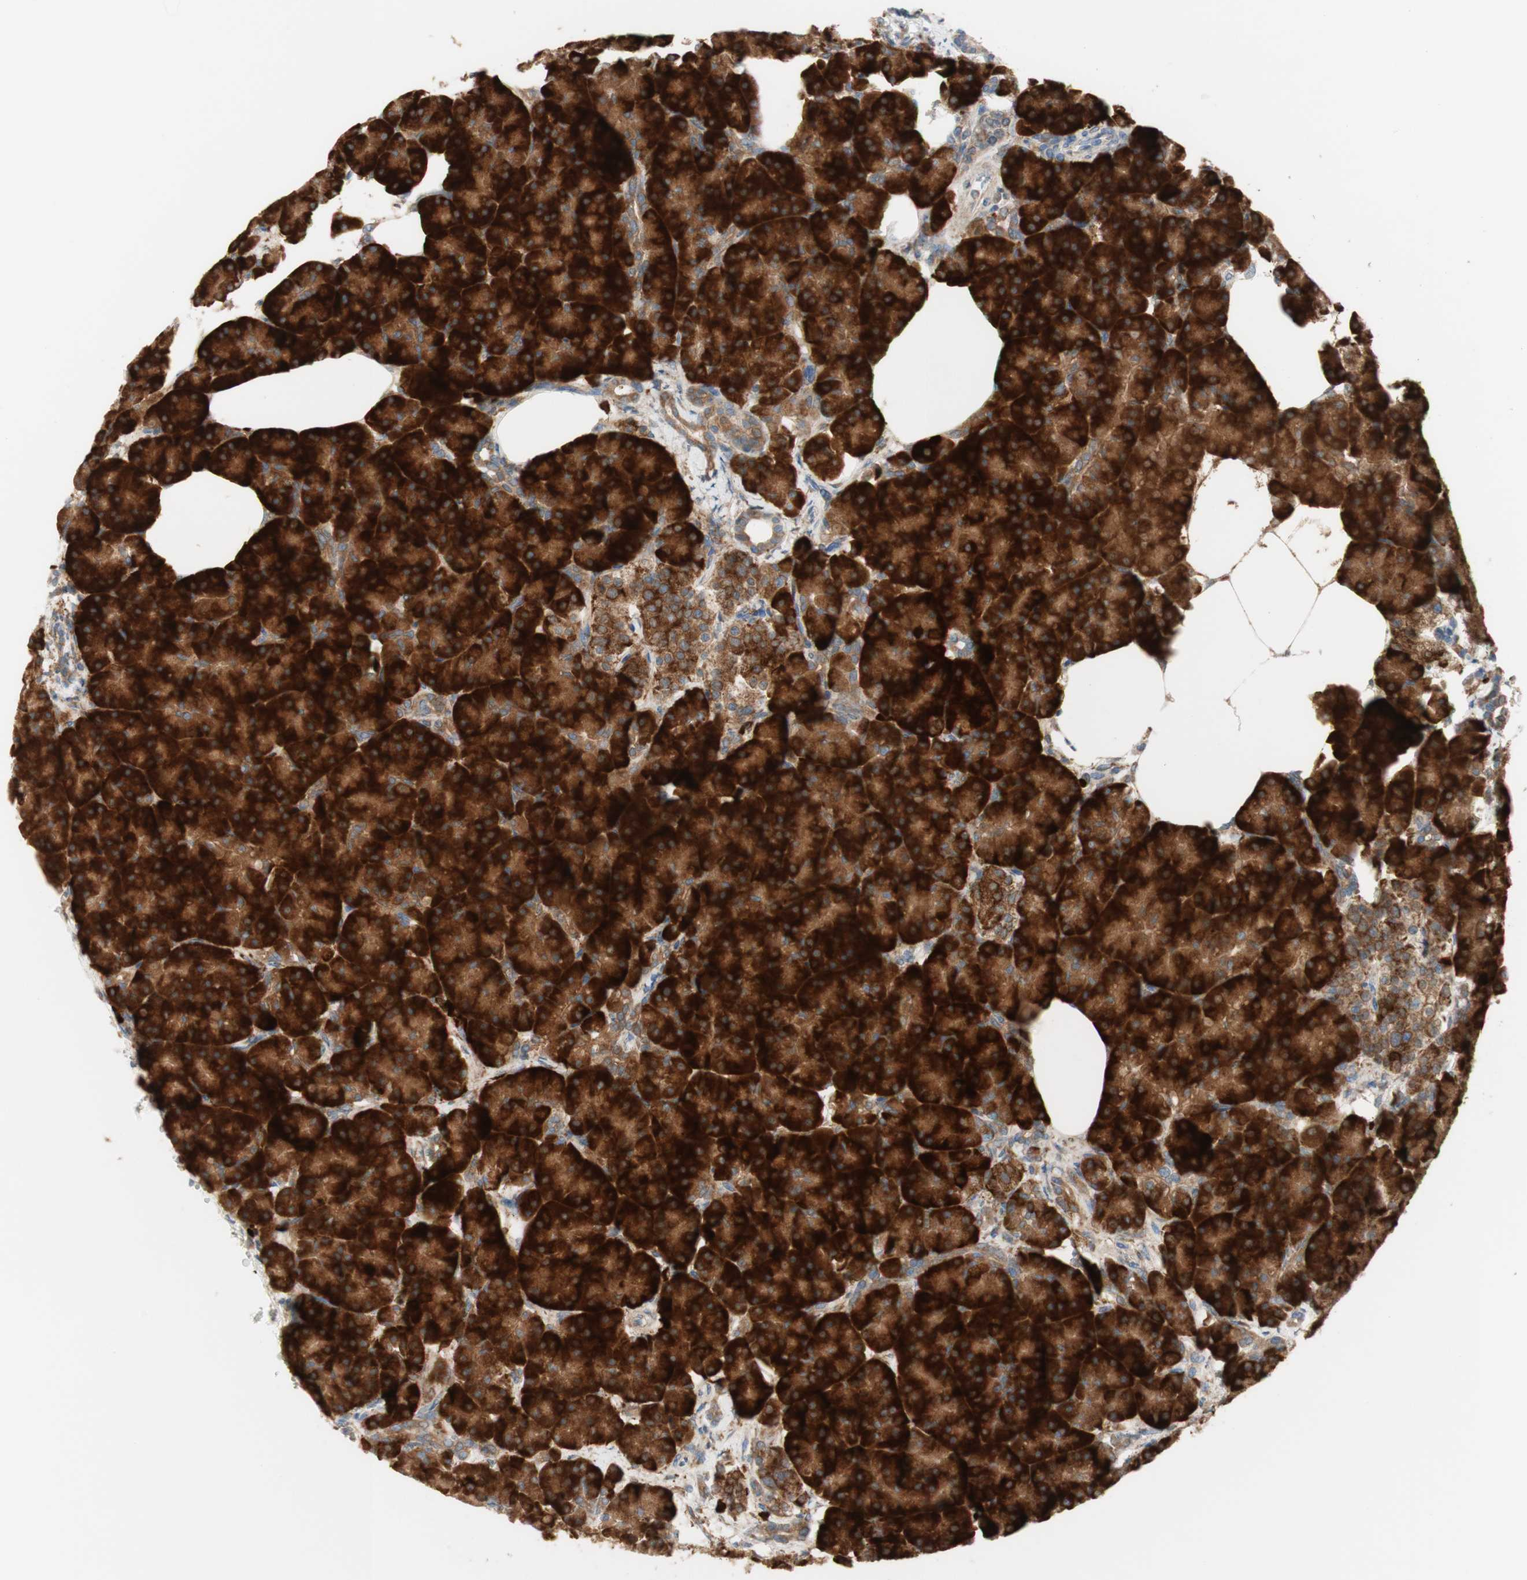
{"staining": {"intensity": "strong", "quantity": ">75%", "location": "cytoplasmic/membranous"}, "tissue": "pancreas", "cell_type": "Exocrine glandular cells", "image_type": "normal", "snomed": [{"axis": "morphology", "description": "Normal tissue, NOS"}, {"axis": "topography", "description": "Pancreas"}], "caption": "This is an image of immunohistochemistry (IHC) staining of normal pancreas, which shows strong staining in the cytoplasmic/membranous of exocrine glandular cells.", "gene": "MANF", "patient": {"sex": "female", "age": 70}}